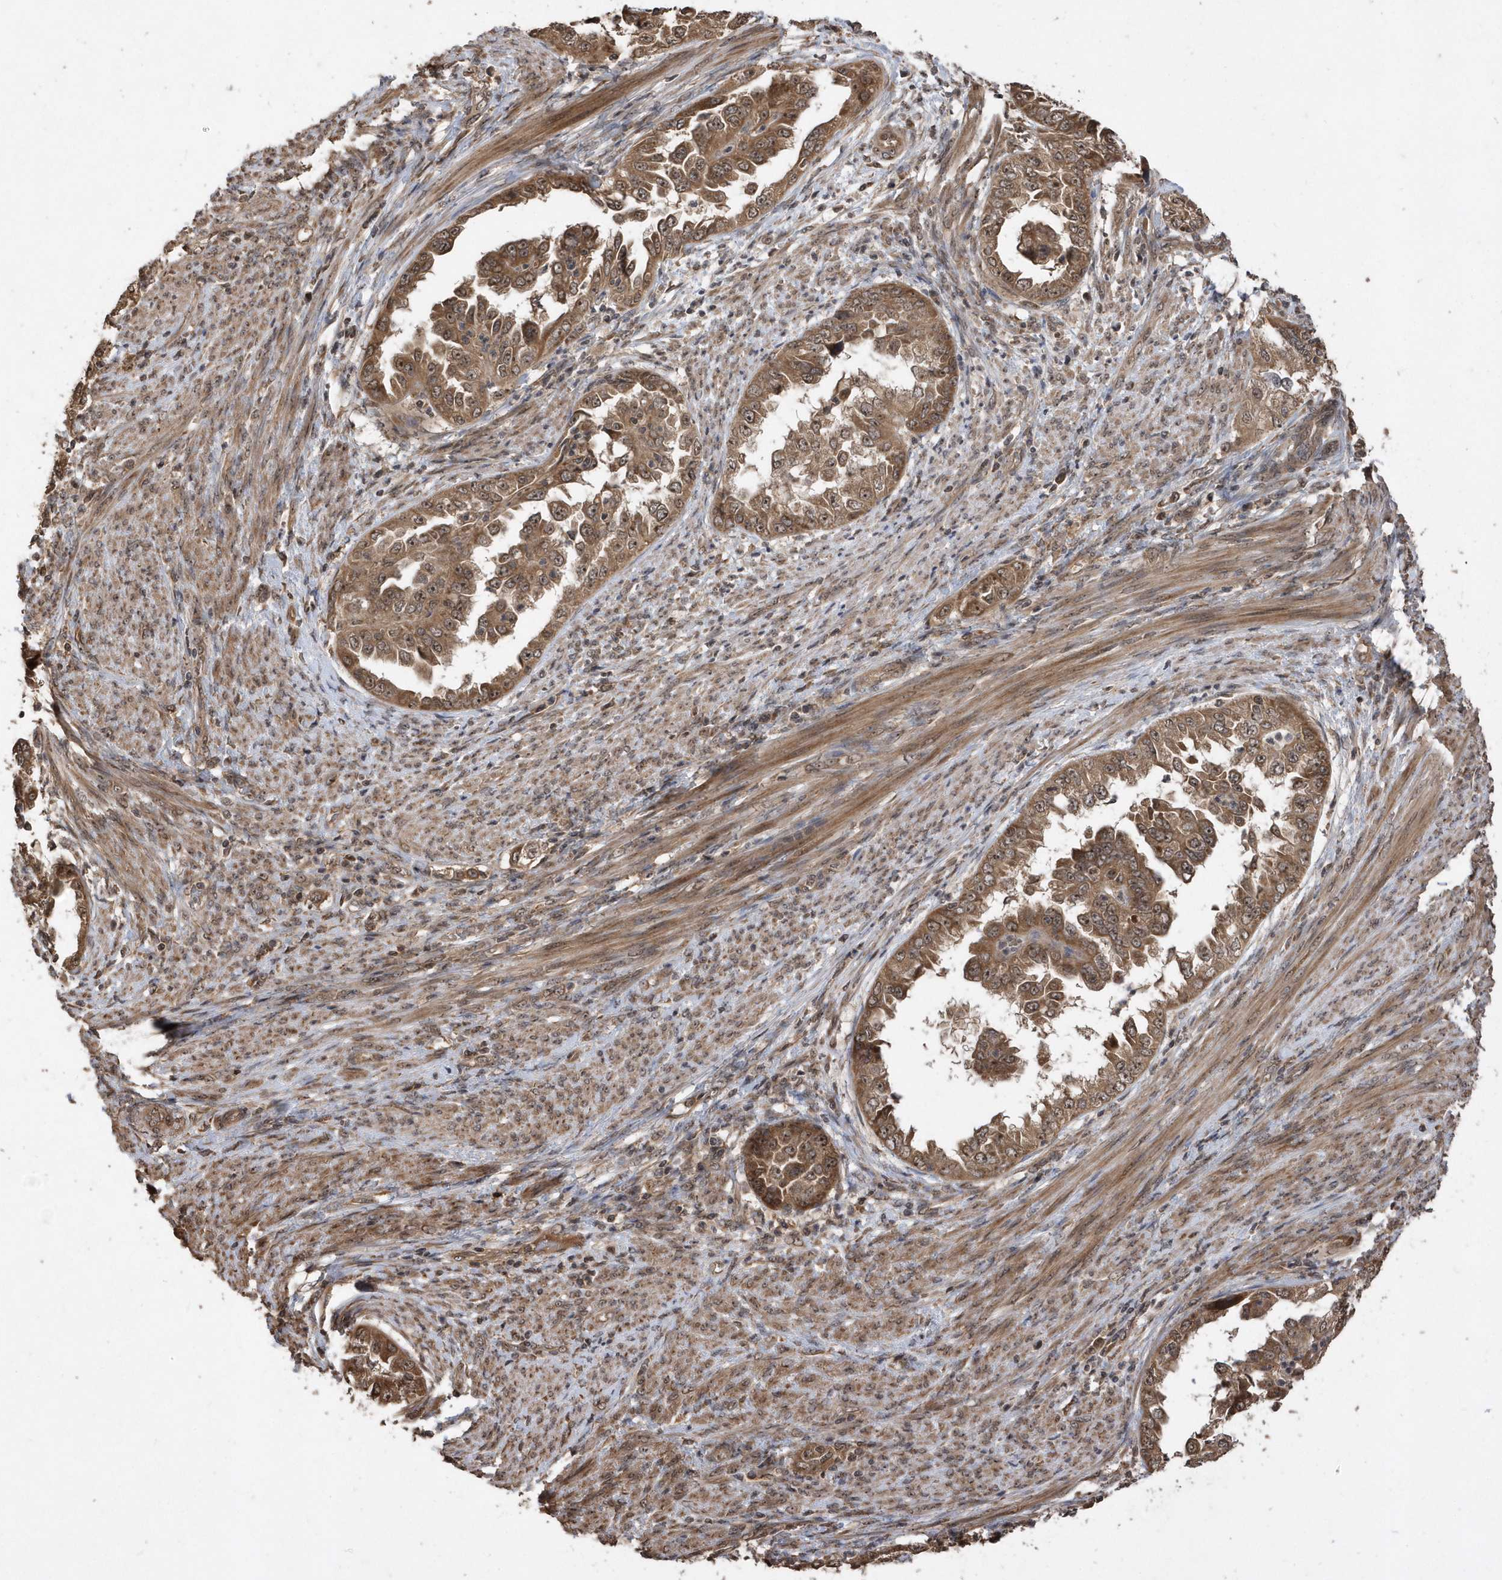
{"staining": {"intensity": "moderate", "quantity": ">75%", "location": "cytoplasmic/membranous"}, "tissue": "endometrial cancer", "cell_type": "Tumor cells", "image_type": "cancer", "snomed": [{"axis": "morphology", "description": "Adenocarcinoma, NOS"}, {"axis": "topography", "description": "Endometrium"}], "caption": "A brown stain labels moderate cytoplasmic/membranous staining of a protein in endometrial cancer tumor cells. (DAB (3,3'-diaminobenzidine) = brown stain, brightfield microscopy at high magnification).", "gene": "WASHC5", "patient": {"sex": "female", "age": 85}}